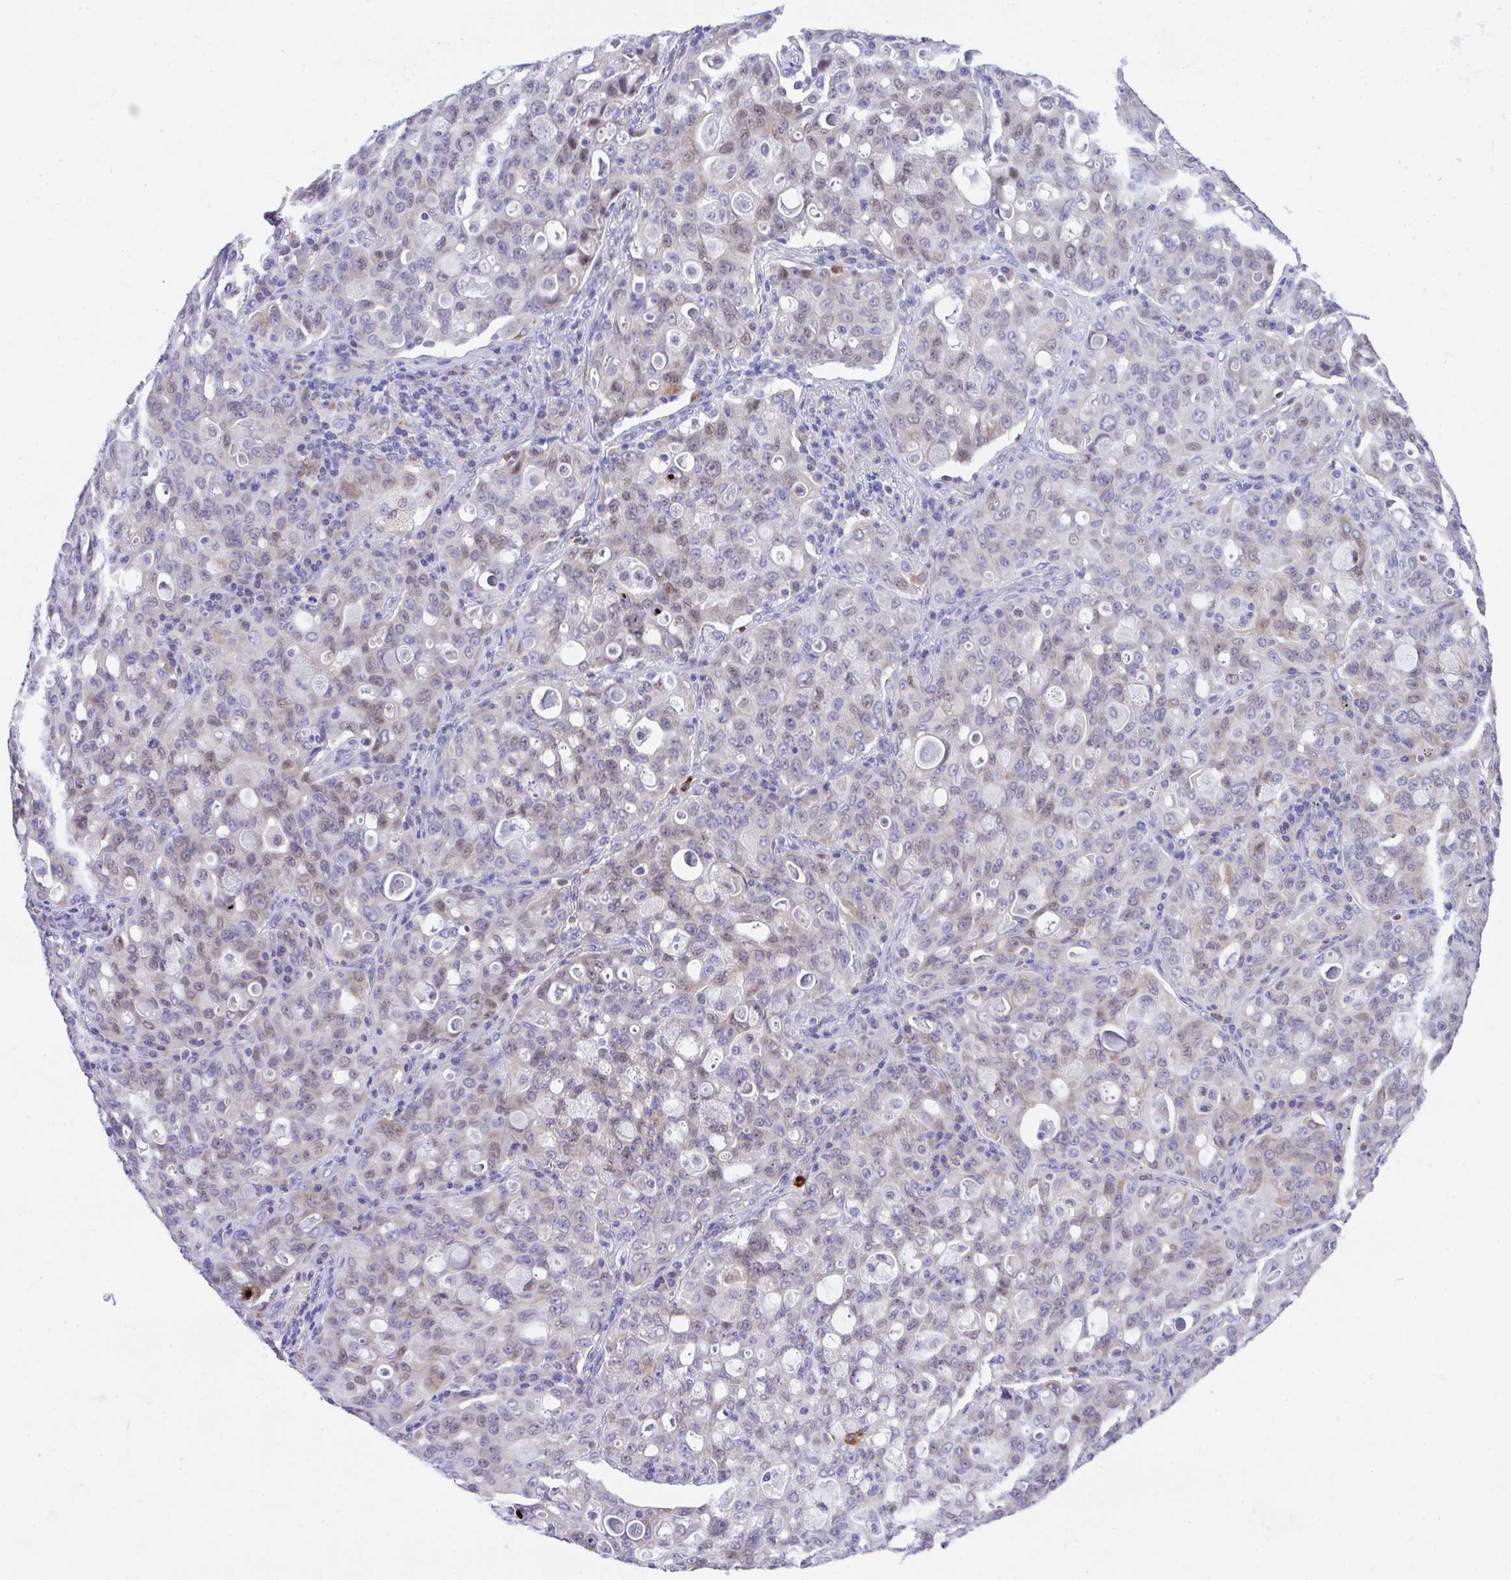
{"staining": {"intensity": "weak", "quantity": "<25%", "location": "nuclear"}, "tissue": "lung cancer", "cell_type": "Tumor cells", "image_type": "cancer", "snomed": [{"axis": "morphology", "description": "Adenocarcinoma, NOS"}, {"axis": "topography", "description": "Lung"}], "caption": "Photomicrograph shows no protein staining in tumor cells of lung cancer (adenocarcinoma) tissue.", "gene": "HOXB4", "patient": {"sex": "female", "age": 44}}